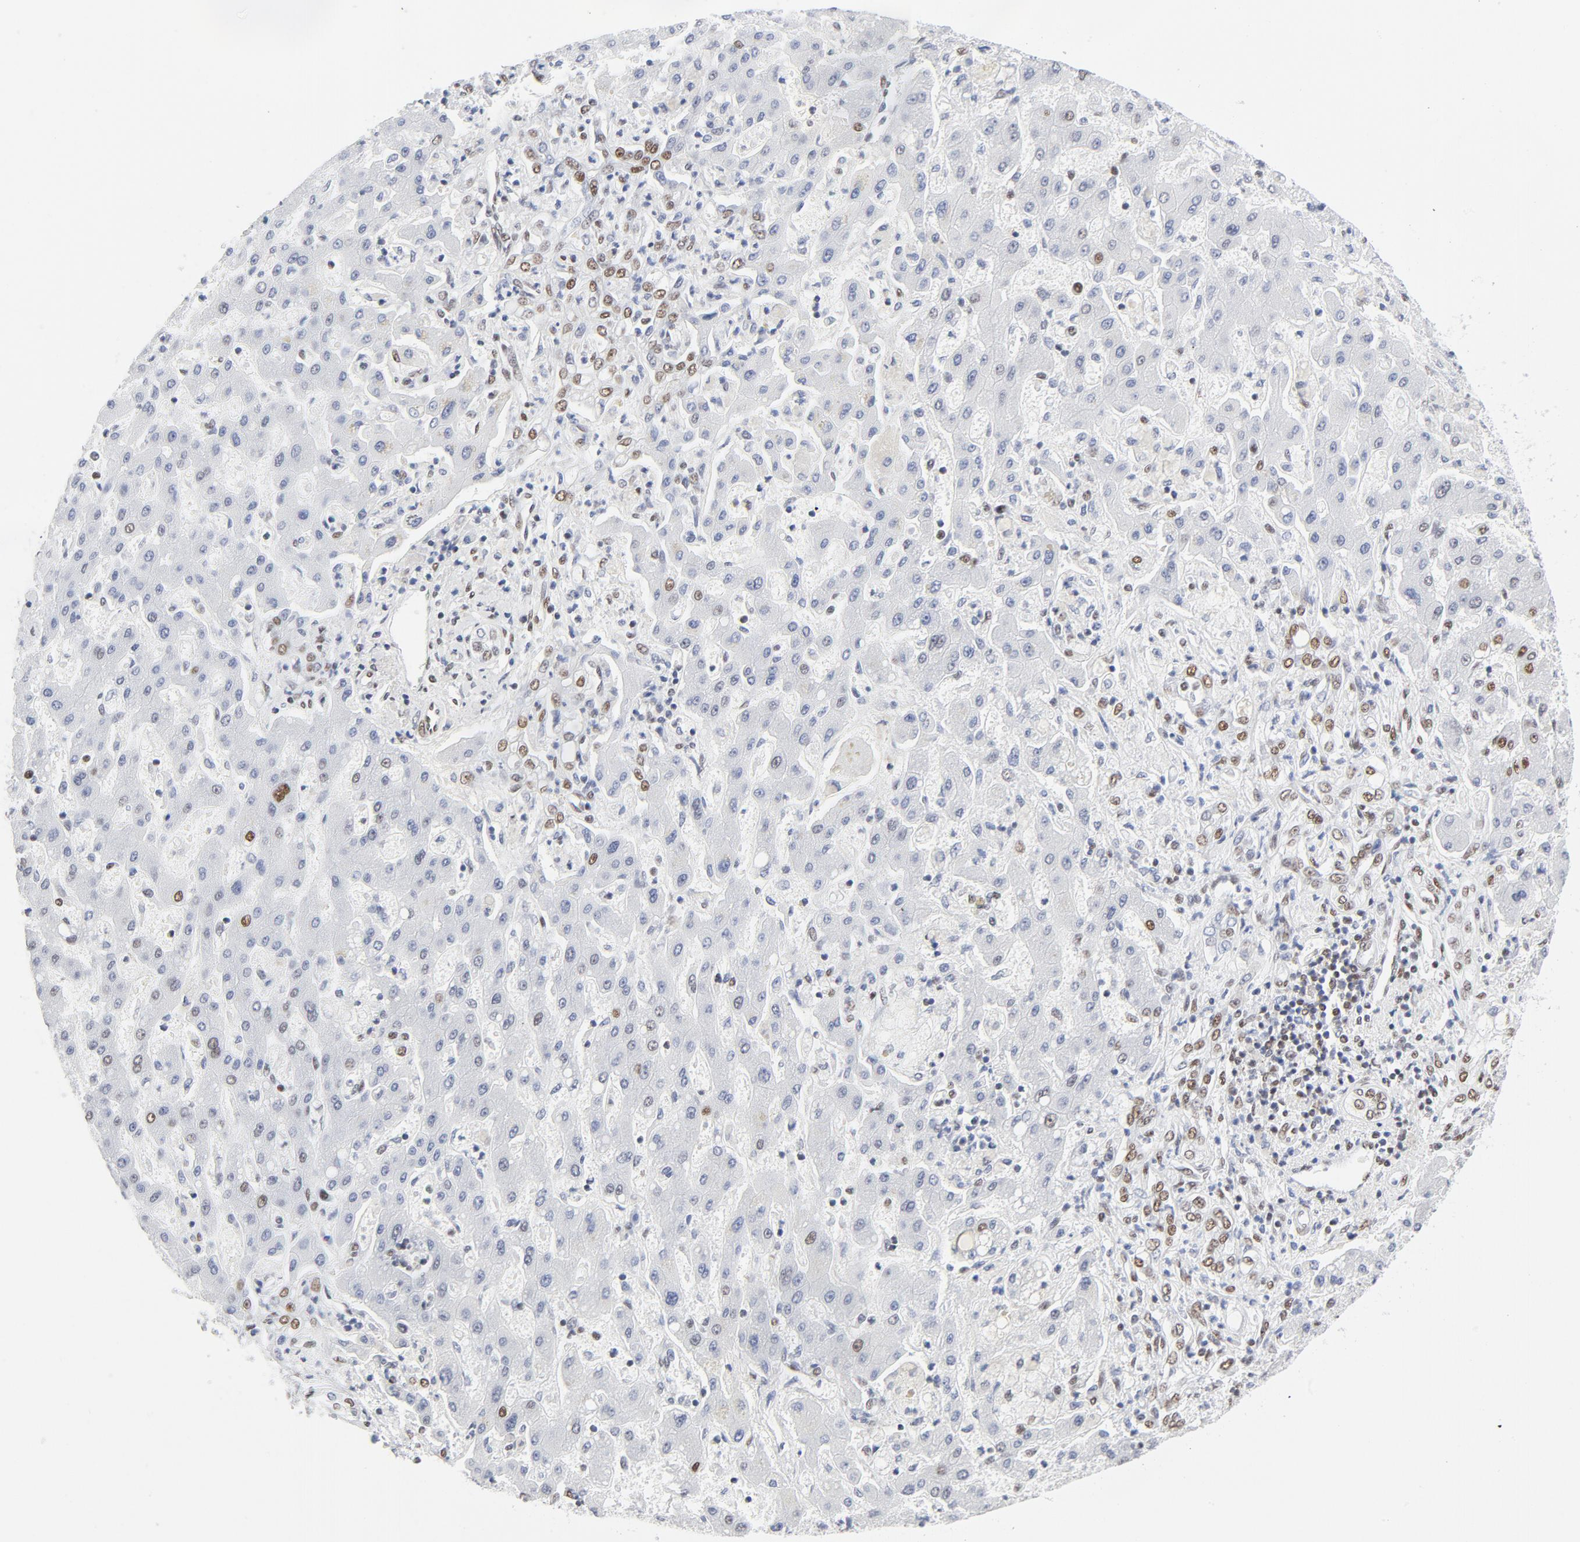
{"staining": {"intensity": "weak", "quantity": "25%-75%", "location": "nuclear"}, "tissue": "liver cancer", "cell_type": "Tumor cells", "image_type": "cancer", "snomed": [{"axis": "morphology", "description": "Cholangiocarcinoma"}, {"axis": "topography", "description": "Liver"}], "caption": "An immunohistochemistry histopathology image of tumor tissue is shown. Protein staining in brown labels weak nuclear positivity in liver cancer (cholangiocarcinoma) within tumor cells. The protein is stained brown, and the nuclei are stained in blue (DAB (3,3'-diaminobenzidine) IHC with brightfield microscopy, high magnification).", "gene": "ATF2", "patient": {"sex": "male", "age": 50}}